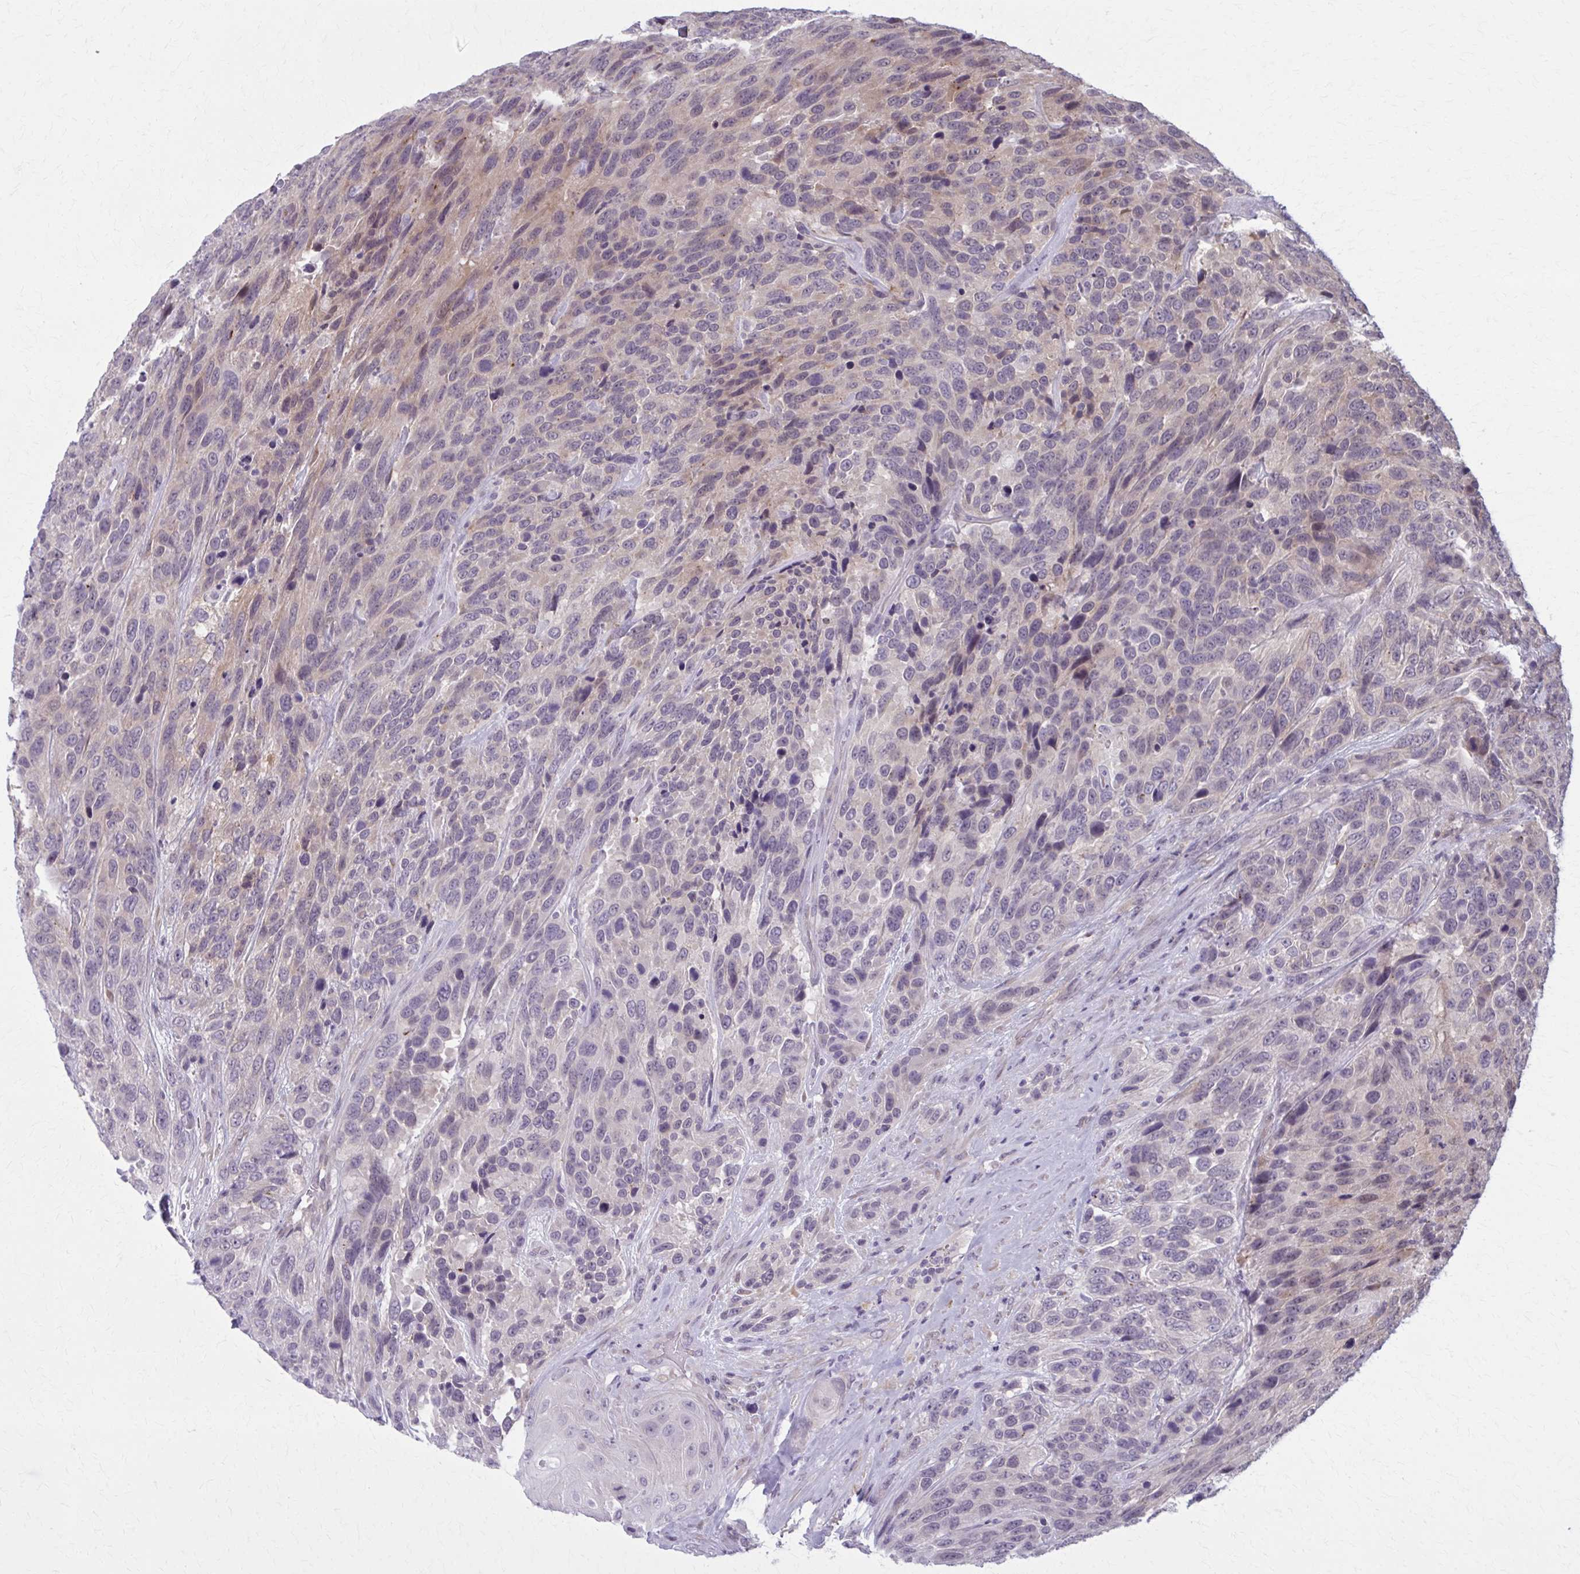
{"staining": {"intensity": "weak", "quantity": "<25%", "location": "cytoplasmic/membranous"}, "tissue": "urothelial cancer", "cell_type": "Tumor cells", "image_type": "cancer", "snomed": [{"axis": "morphology", "description": "Urothelial carcinoma, High grade"}, {"axis": "topography", "description": "Urinary bladder"}], "caption": "A high-resolution histopathology image shows IHC staining of urothelial cancer, which exhibits no significant positivity in tumor cells.", "gene": "NUMBL", "patient": {"sex": "female", "age": 70}}